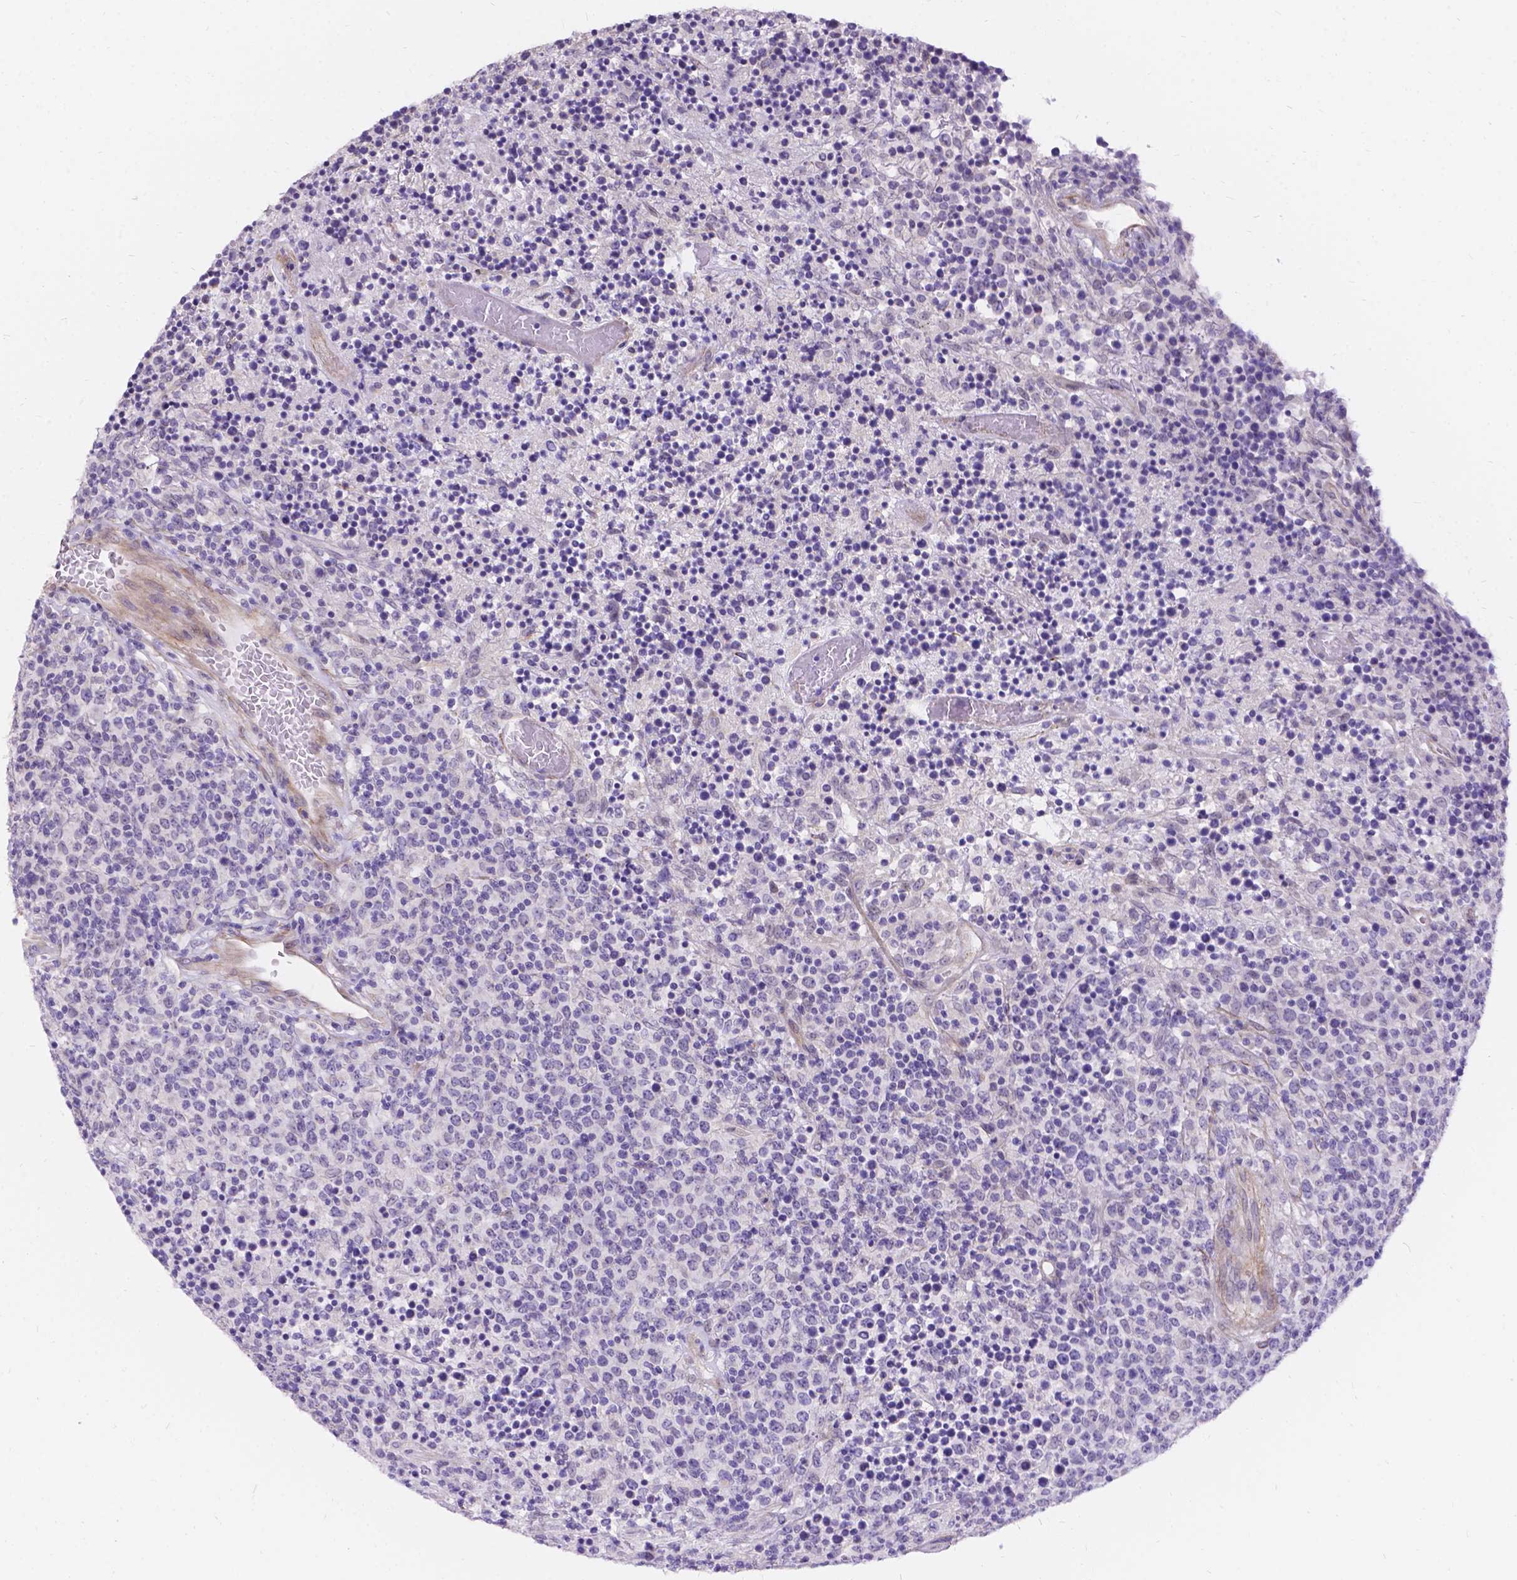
{"staining": {"intensity": "negative", "quantity": "none", "location": "none"}, "tissue": "lymphoma", "cell_type": "Tumor cells", "image_type": "cancer", "snomed": [{"axis": "morphology", "description": "Malignant lymphoma, non-Hodgkin's type, High grade"}, {"axis": "topography", "description": "Lung"}], "caption": "An immunohistochemistry micrograph of high-grade malignant lymphoma, non-Hodgkin's type is shown. There is no staining in tumor cells of high-grade malignant lymphoma, non-Hodgkin's type.", "gene": "PALS1", "patient": {"sex": "male", "age": 79}}